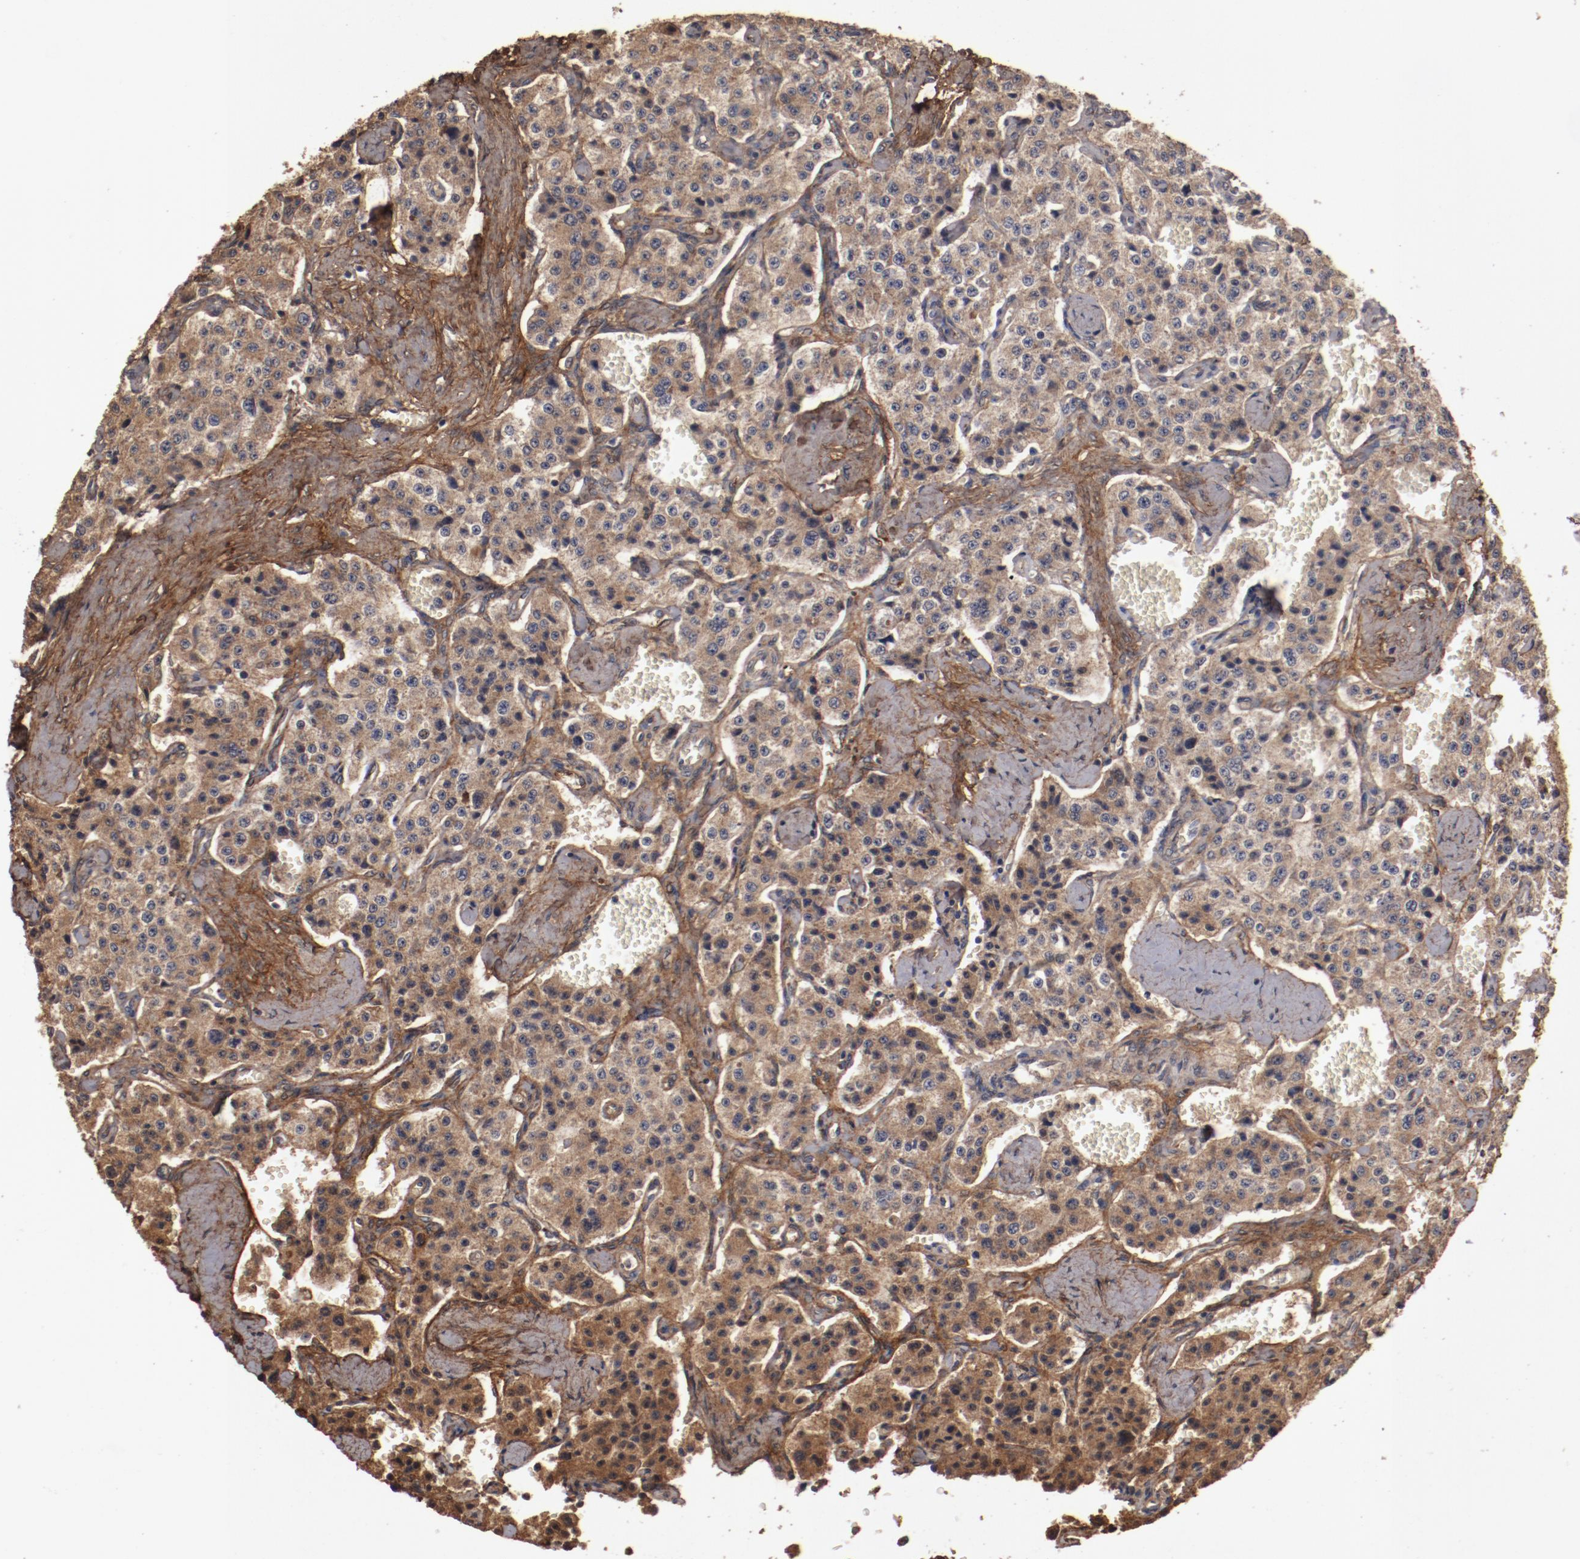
{"staining": {"intensity": "moderate", "quantity": ">75%", "location": "cytoplasmic/membranous"}, "tissue": "carcinoid", "cell_type": "Tumor cells", "image_type": "cancer", "snomed": [{"axis": "morphology", "description": "Carcinoid, malignant, NOS"}, {"axis": "topography", "description": "Small intestine"}], "caption": "Malignant carcinoid was stained to show a protein in brown. There is medium levels of moderate cytoplasmic/membranous expression in approximately >75% of tumor cells.", "gene": "DIPK2B", "patient": {"sex": "male", "age": 52}}